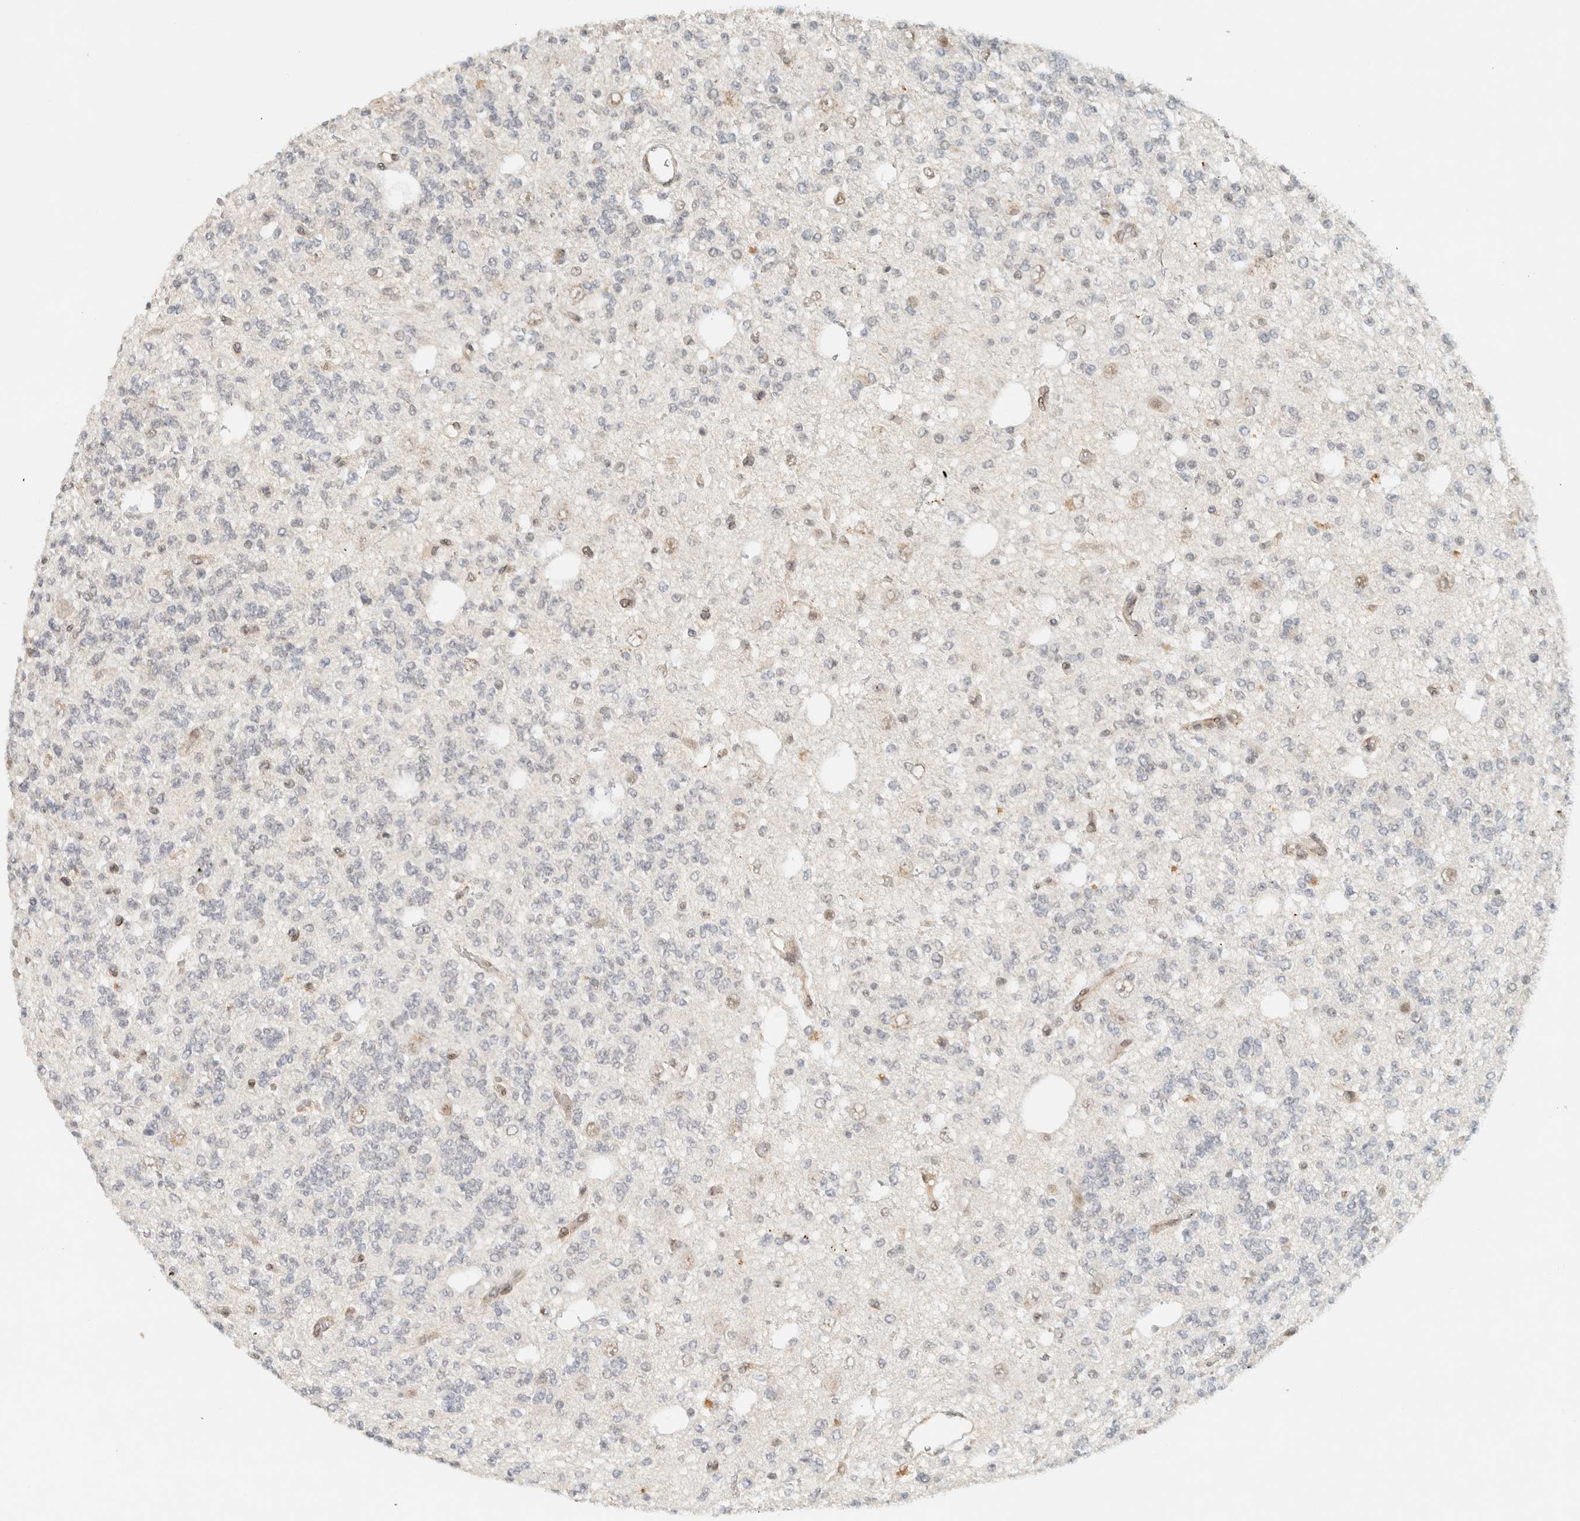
{"staining": {"intensity": "negative", "quantity": "none", "location": "none"}, "tissue": "glioma", "cell_type": "Tumor cells", "image_type": "cancer", "snomed": [{"axis": "morphology", "description": "Glioma, malignant, Low grade"}, {"axis": "topography", "description": "Brain"}], "caption": "An image of human glioma is negative for staining in tumor cells. (DAB IHC, high magnification).", "gene": "ITPRID1", "patient": {"sex": "male", "age": 38}}